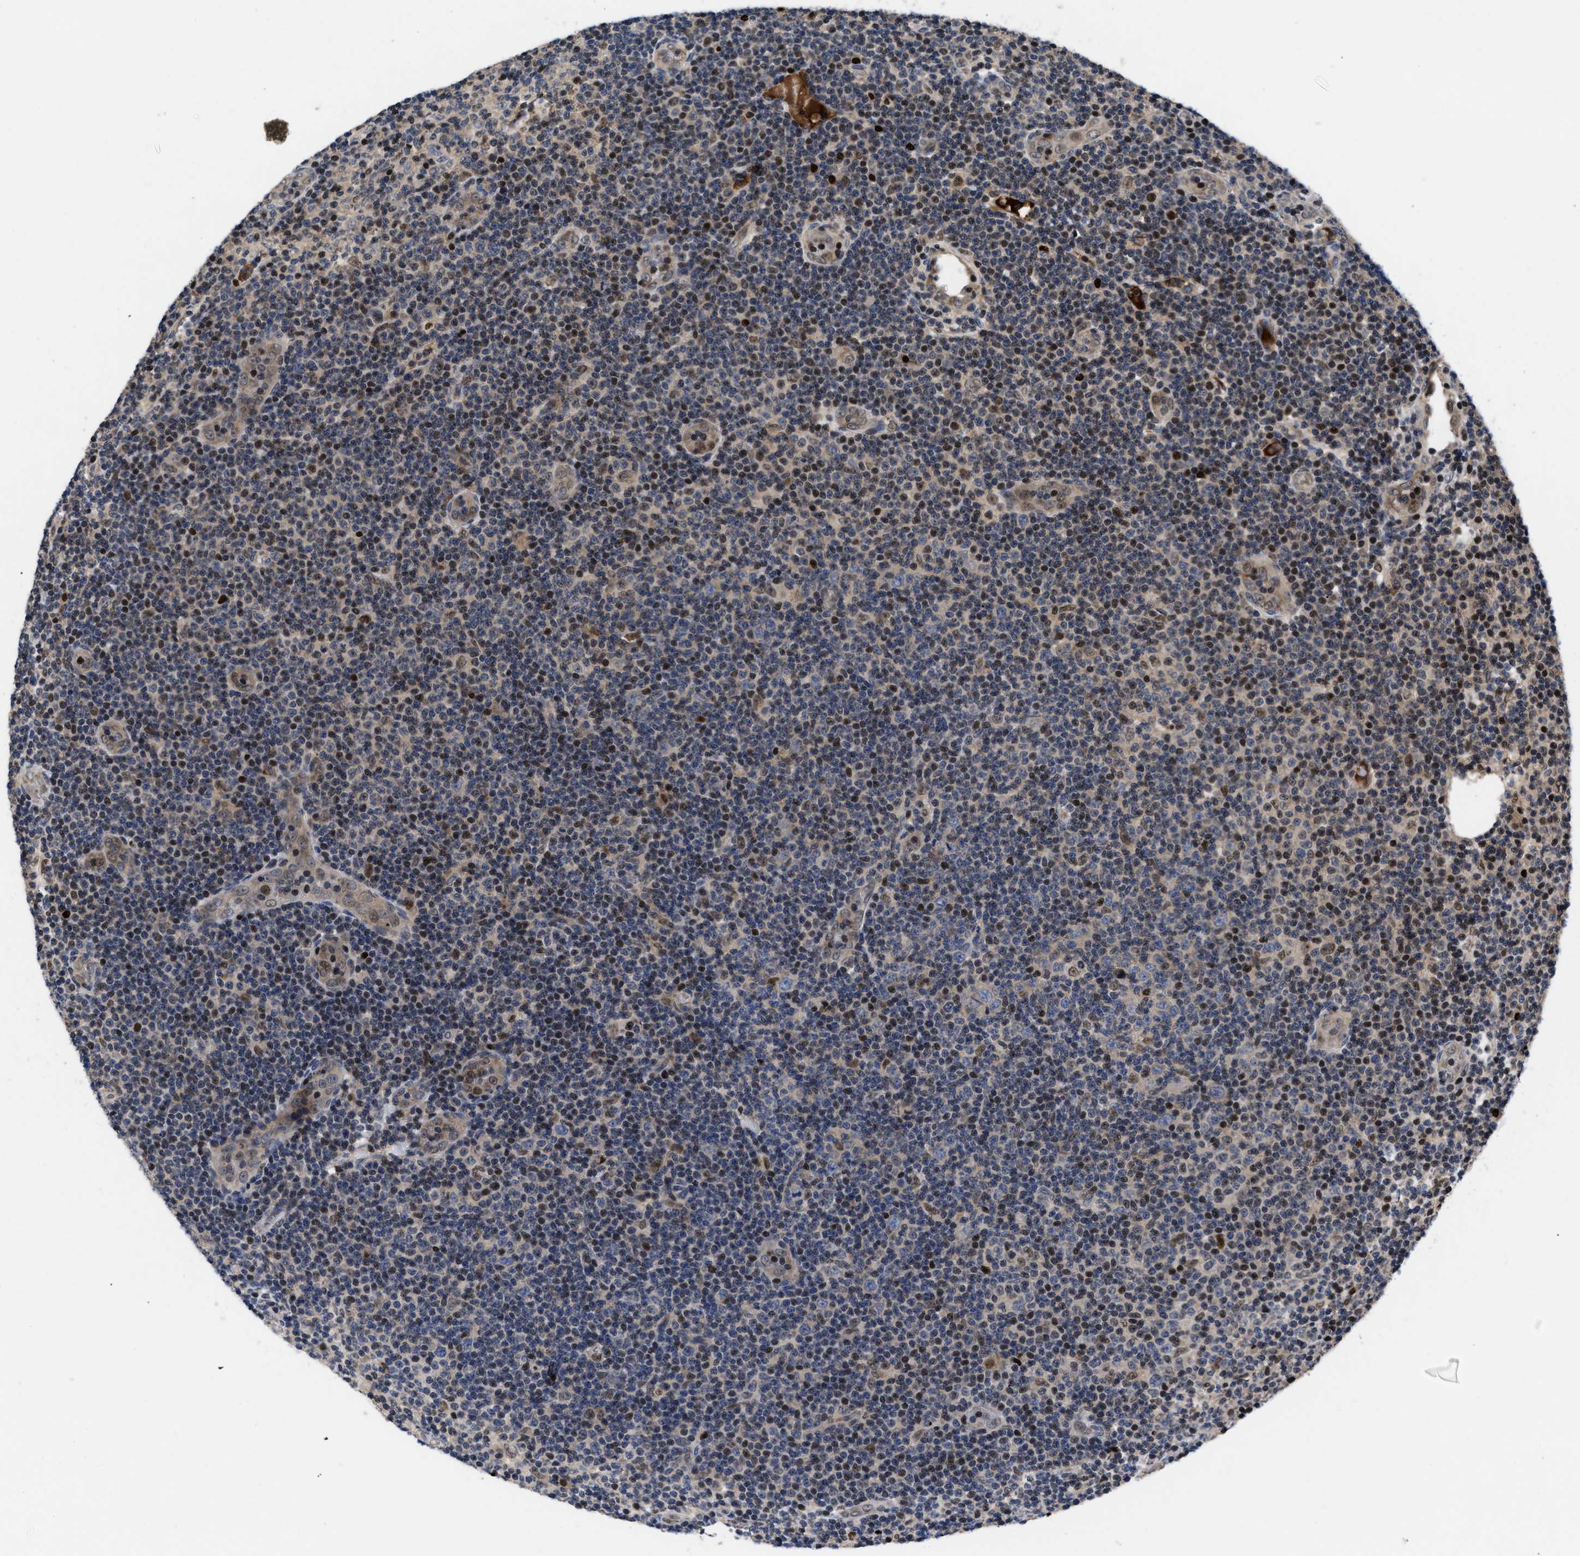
{"staining": {"intensity": "moderate", "quantity": "25%-75%", "location": "cytoplasmic/membranous,nuclear"}, "tissue": "lymphoma", "cell_type": "Tumor cells", "image_type": "cancer", "snomed": [{"axis": "morphology", "description": "Malignant lymphoma, non-Hodgkin's type, Low grade"}, {"axis": "topography", "description": "Lymph node"}], "caption": "Immunohistochemical staining of human lymphoma demonstrates moderate cytoplasmic/membranous and nuclear protein expression in about 25%-75% of tumor cells. (DAB IHC, brown staining for protein, blue staining for nuclei).", "gene": "FAM200A", "patient": {"sex": "male", "age": 83}}